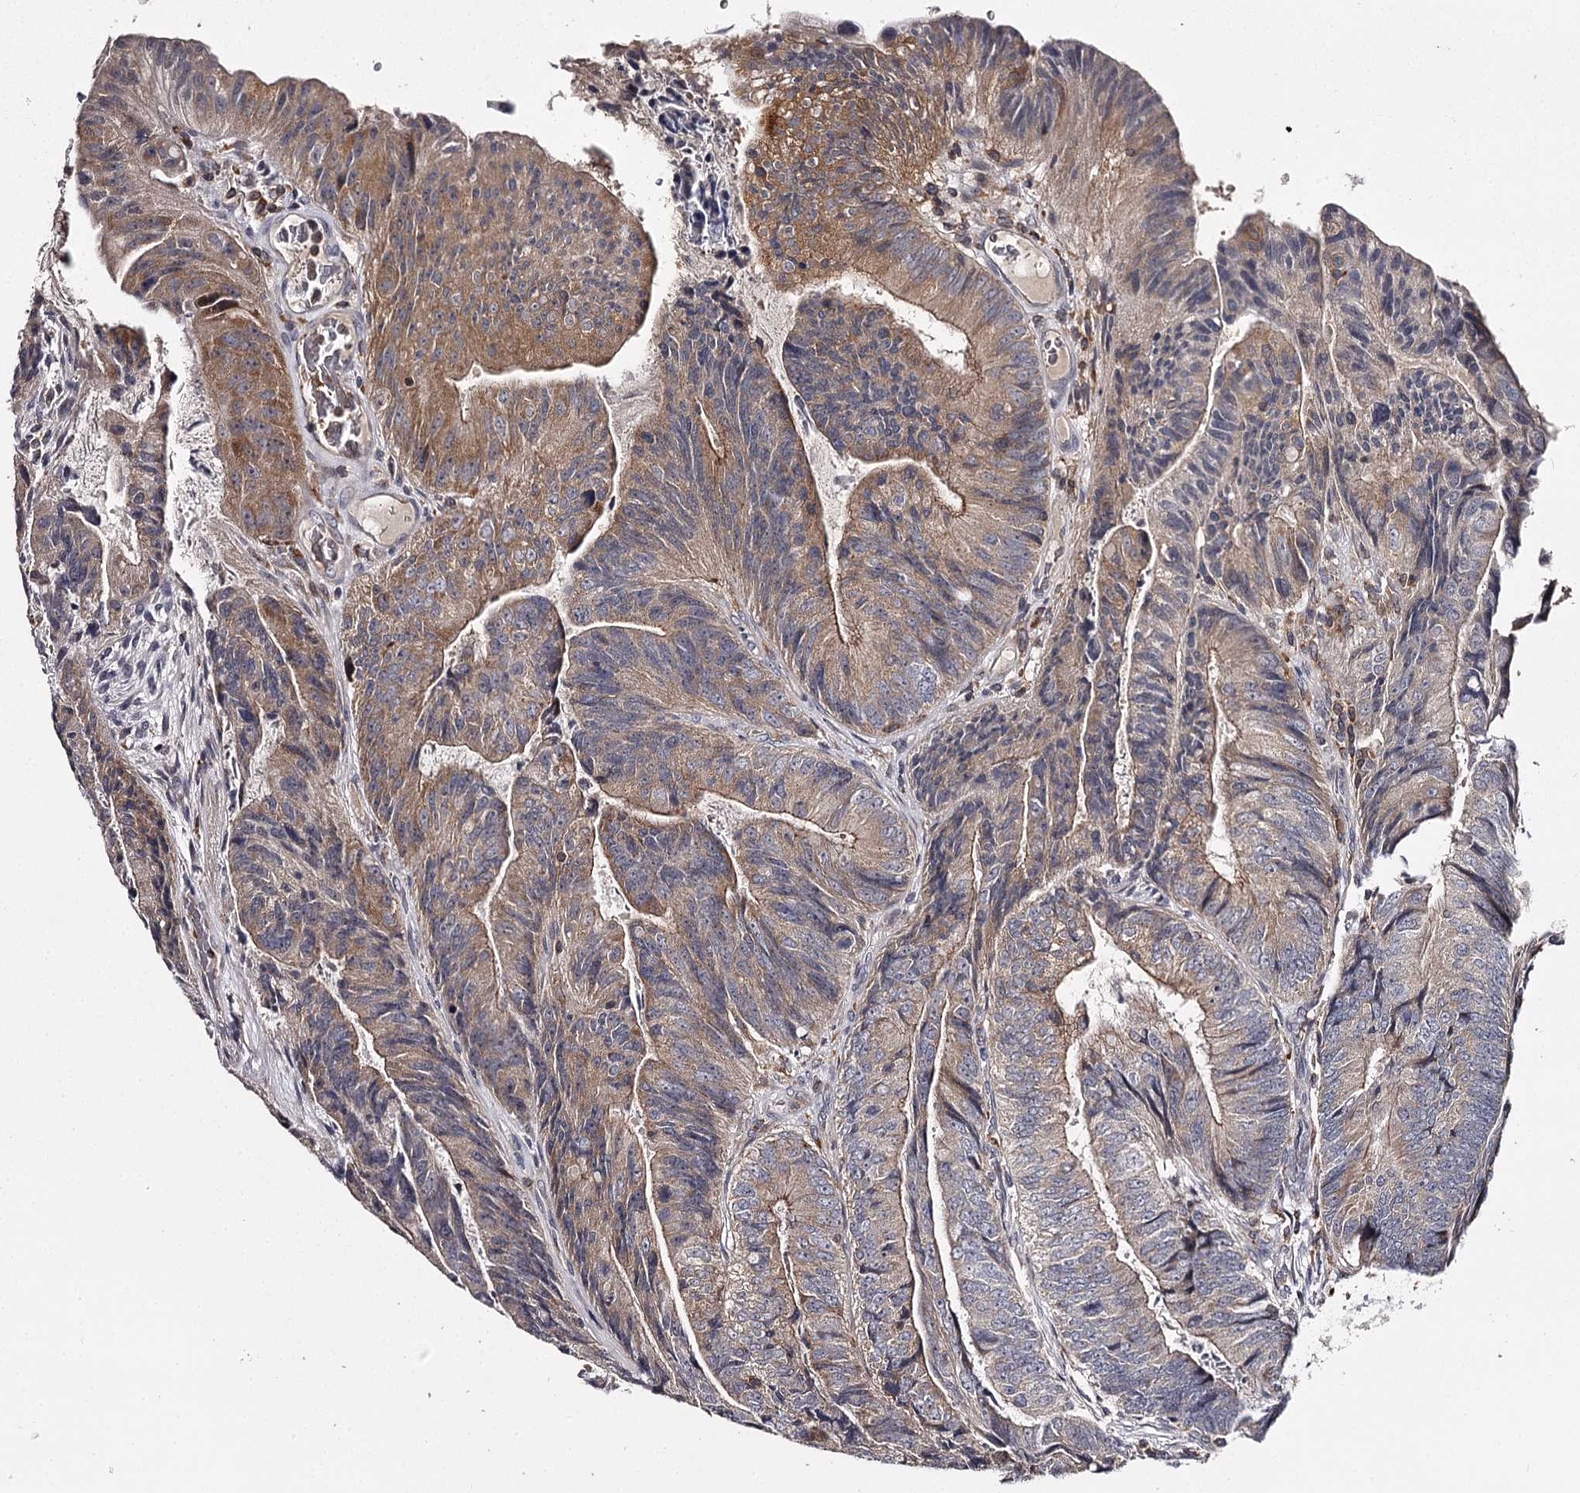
{"staining": {"intensity": "moderate", "quantity": ">75%", "location": "cytoplasmic/membranous"}, "tissue": "colorectal cancer", "cell_type": "Tumor cells", "image_type": "cancer", "snomed": [{"axis": "morphology", "description": "Adenocarcinoma, NOS"}, {"axis": "topography", "description": "Colon"}], "caption": "Tumor cells show medium levels of moderate cytoplasmic/membranous positivity in about >75% of cells in human colorectal adenocarcinoma.", "gene": "RASSF6", "patient": {"sex": "female", "age": 67}}